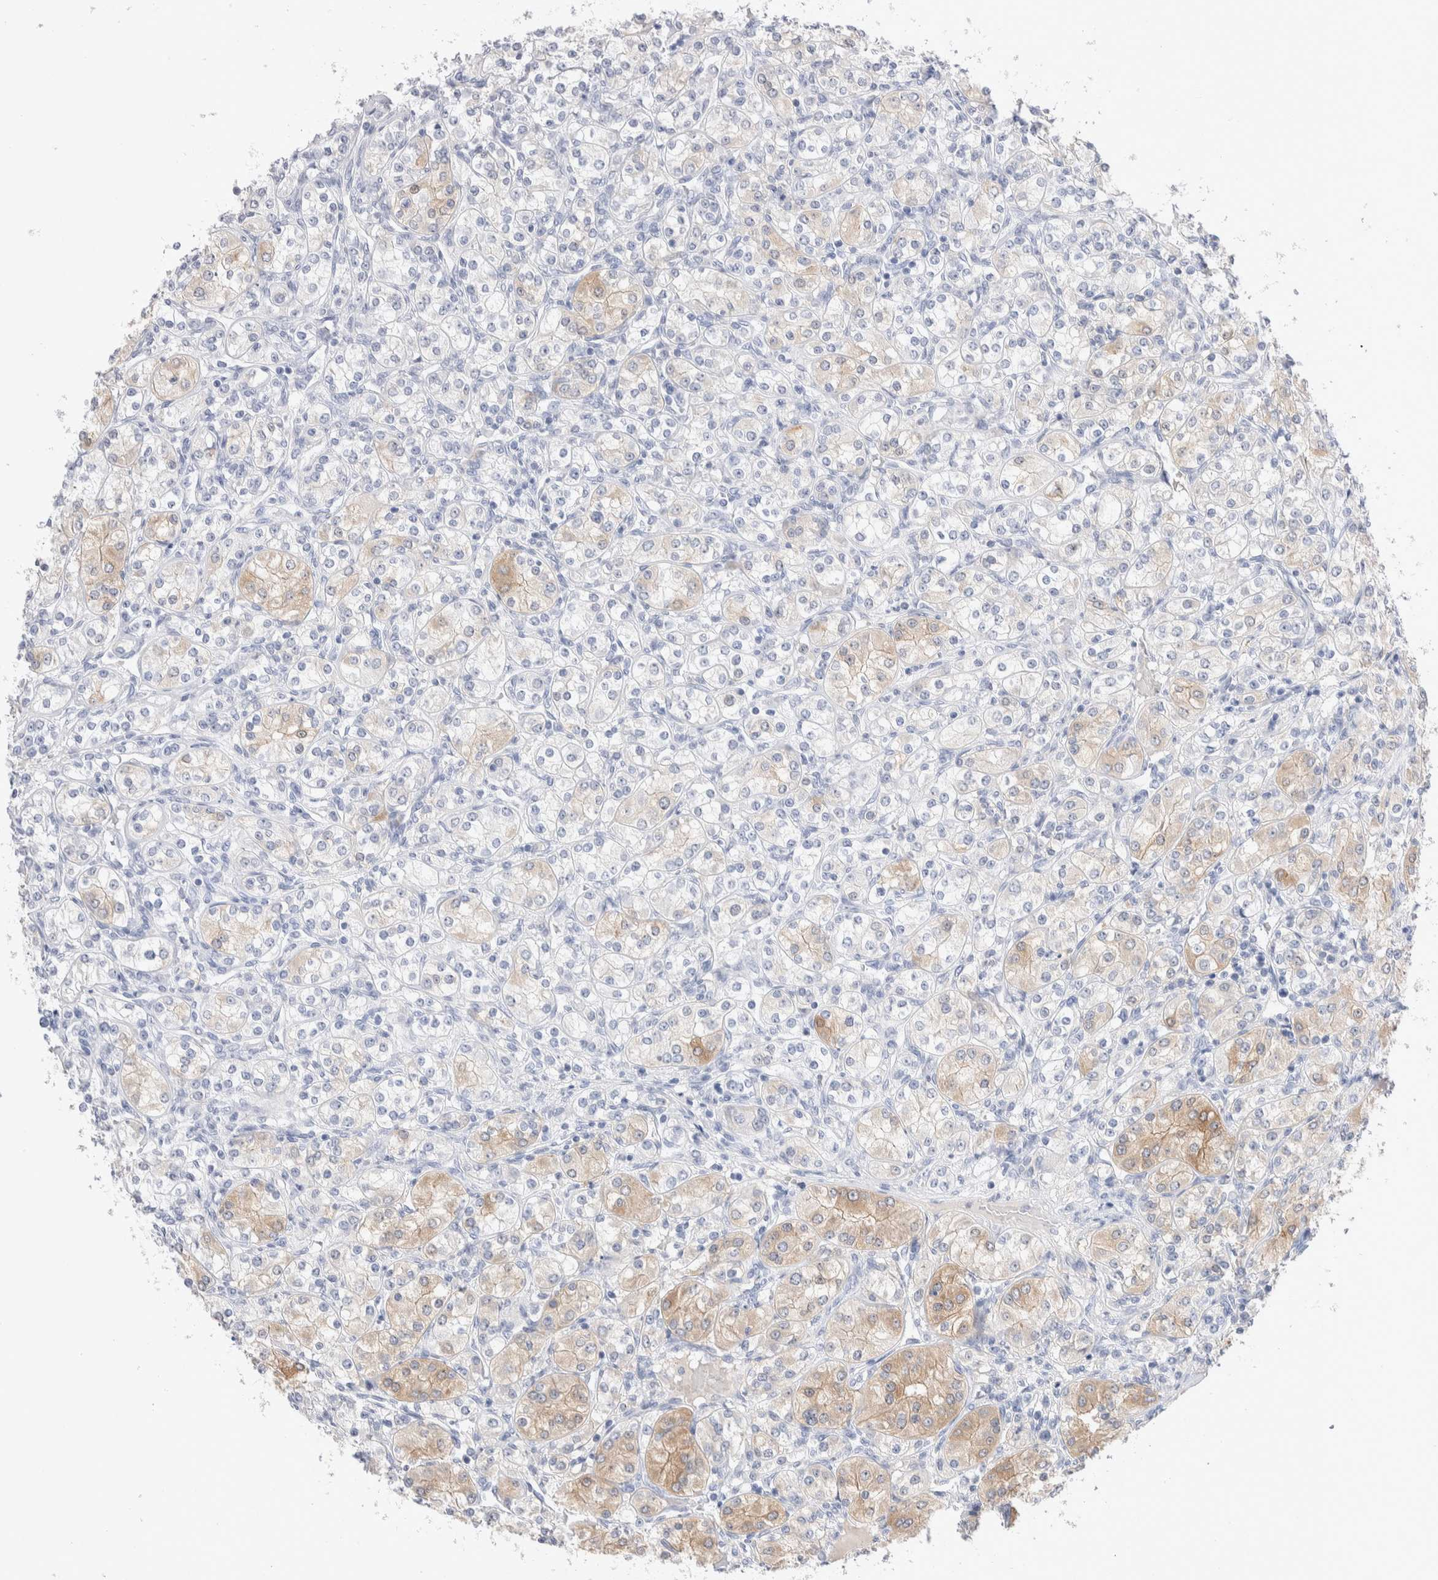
{"staining": {"intensity": "weak", "quantity": "<25%", "location": "cytoplasmic/membranous"}, "tissue": "renal cancer", "cell_type": "Tumor cells", "image_type": "cancer", "snomed": [{"axis": "morphology", "description": "Adenocarcinoma, NOS"}, {"axis": "topography", "description": "Kidney"}], "caption": "The IHC micrograph has no significant expression in tumor cells of adenocarcinoma (renal) tissue.", "gene": "GDA", "patient": {"sex": "male", "age": 77}}